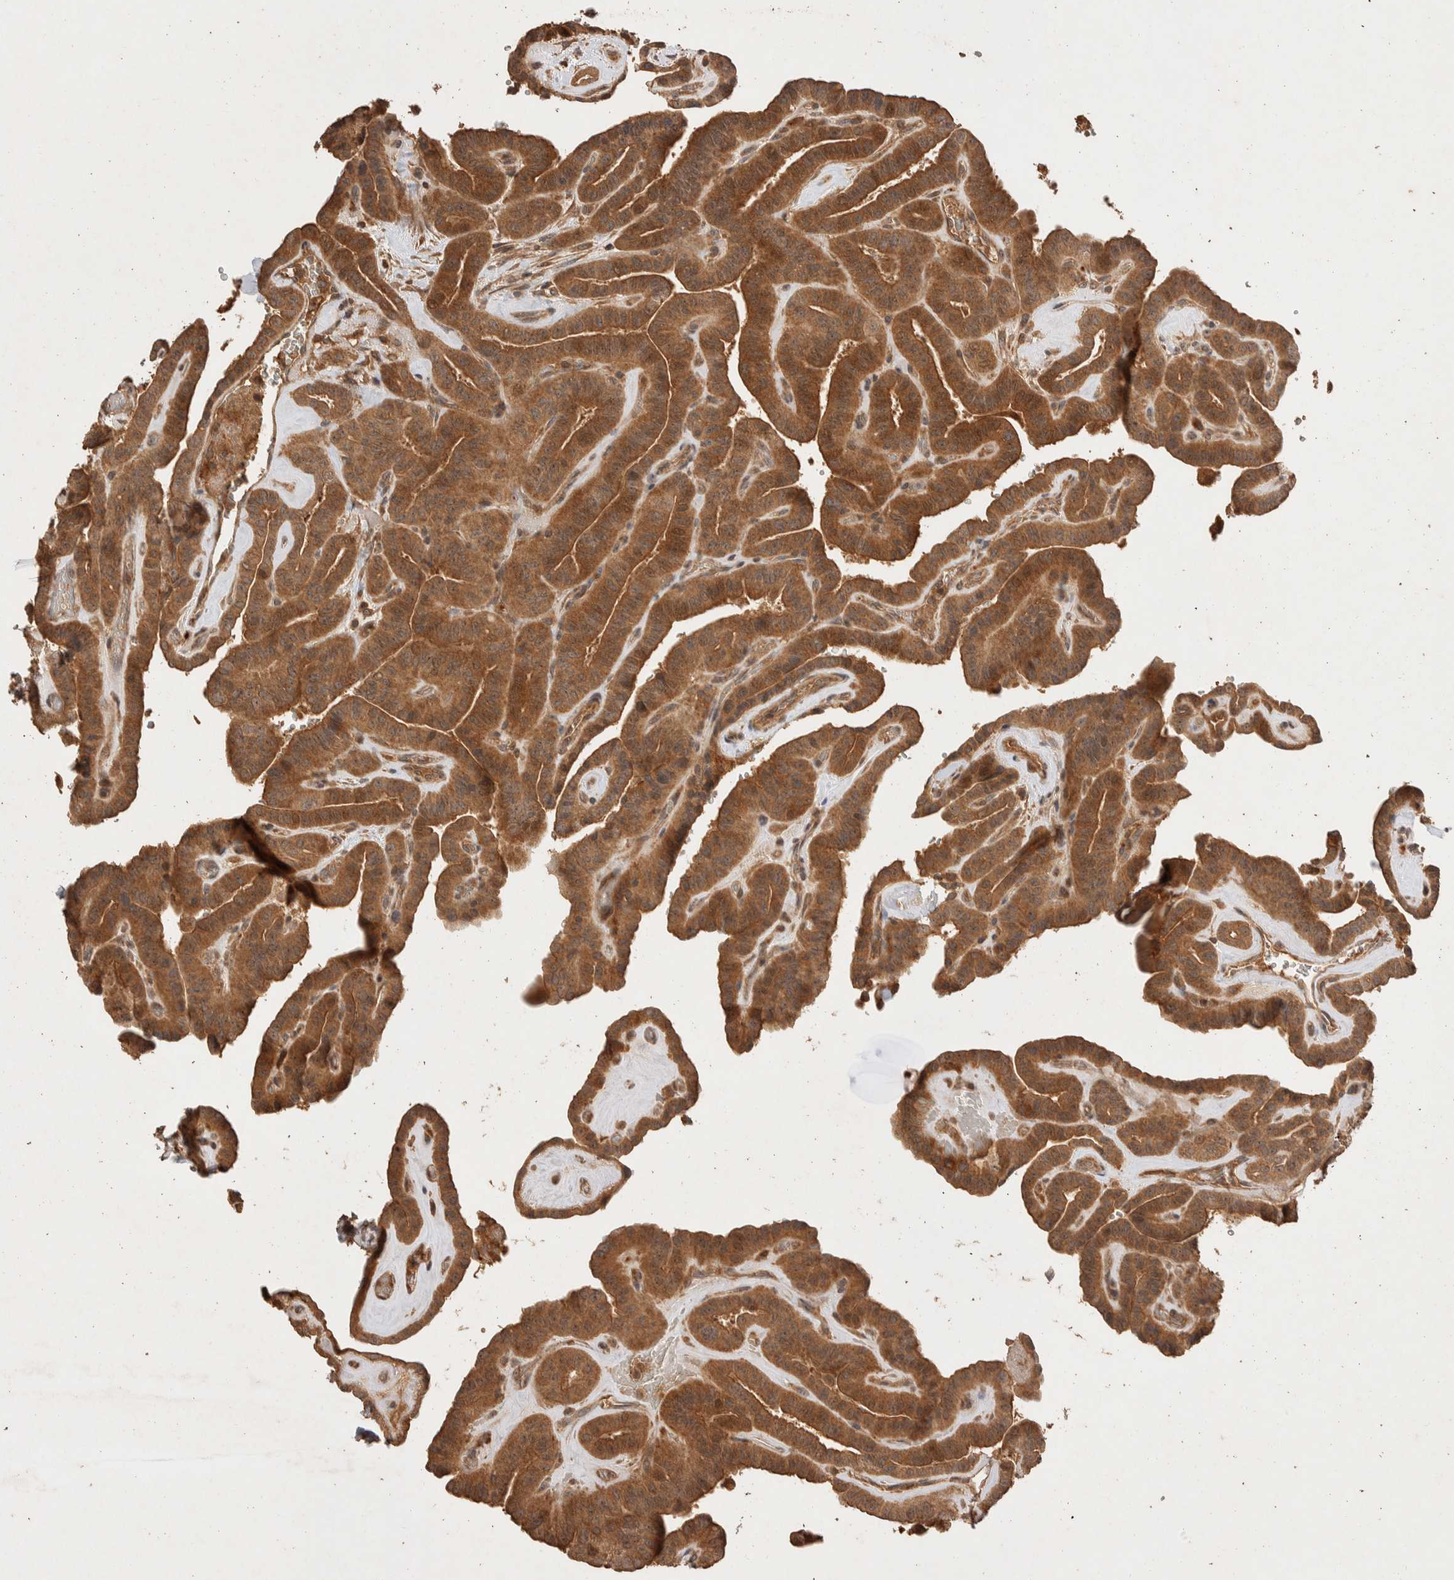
{"staining": {"intensity": "moderate", "quantity": ">75%", "location": "cytoplasmic/membranous"}, "tissue": "thyroid cancer", "cell_type": "Tumor cells", "image_type": "cancer", "snomed": [{"axis": "morphology", "description": "Papillary adenocarcinoma, NOS"}, {"axis": "topography", "description": "Thyroid gland"}], "caption": "Immunohistochemistry (IHC) (DAB (3,3'-diaminobenzidine)) staining of human thyroid papillary adenocarcinoma shows moderate cytoplasmic/membranous protein expression in about >75% of tumor cells.", "gene": "NSMAF", "patient": {"sex": "male", "age": 77}}